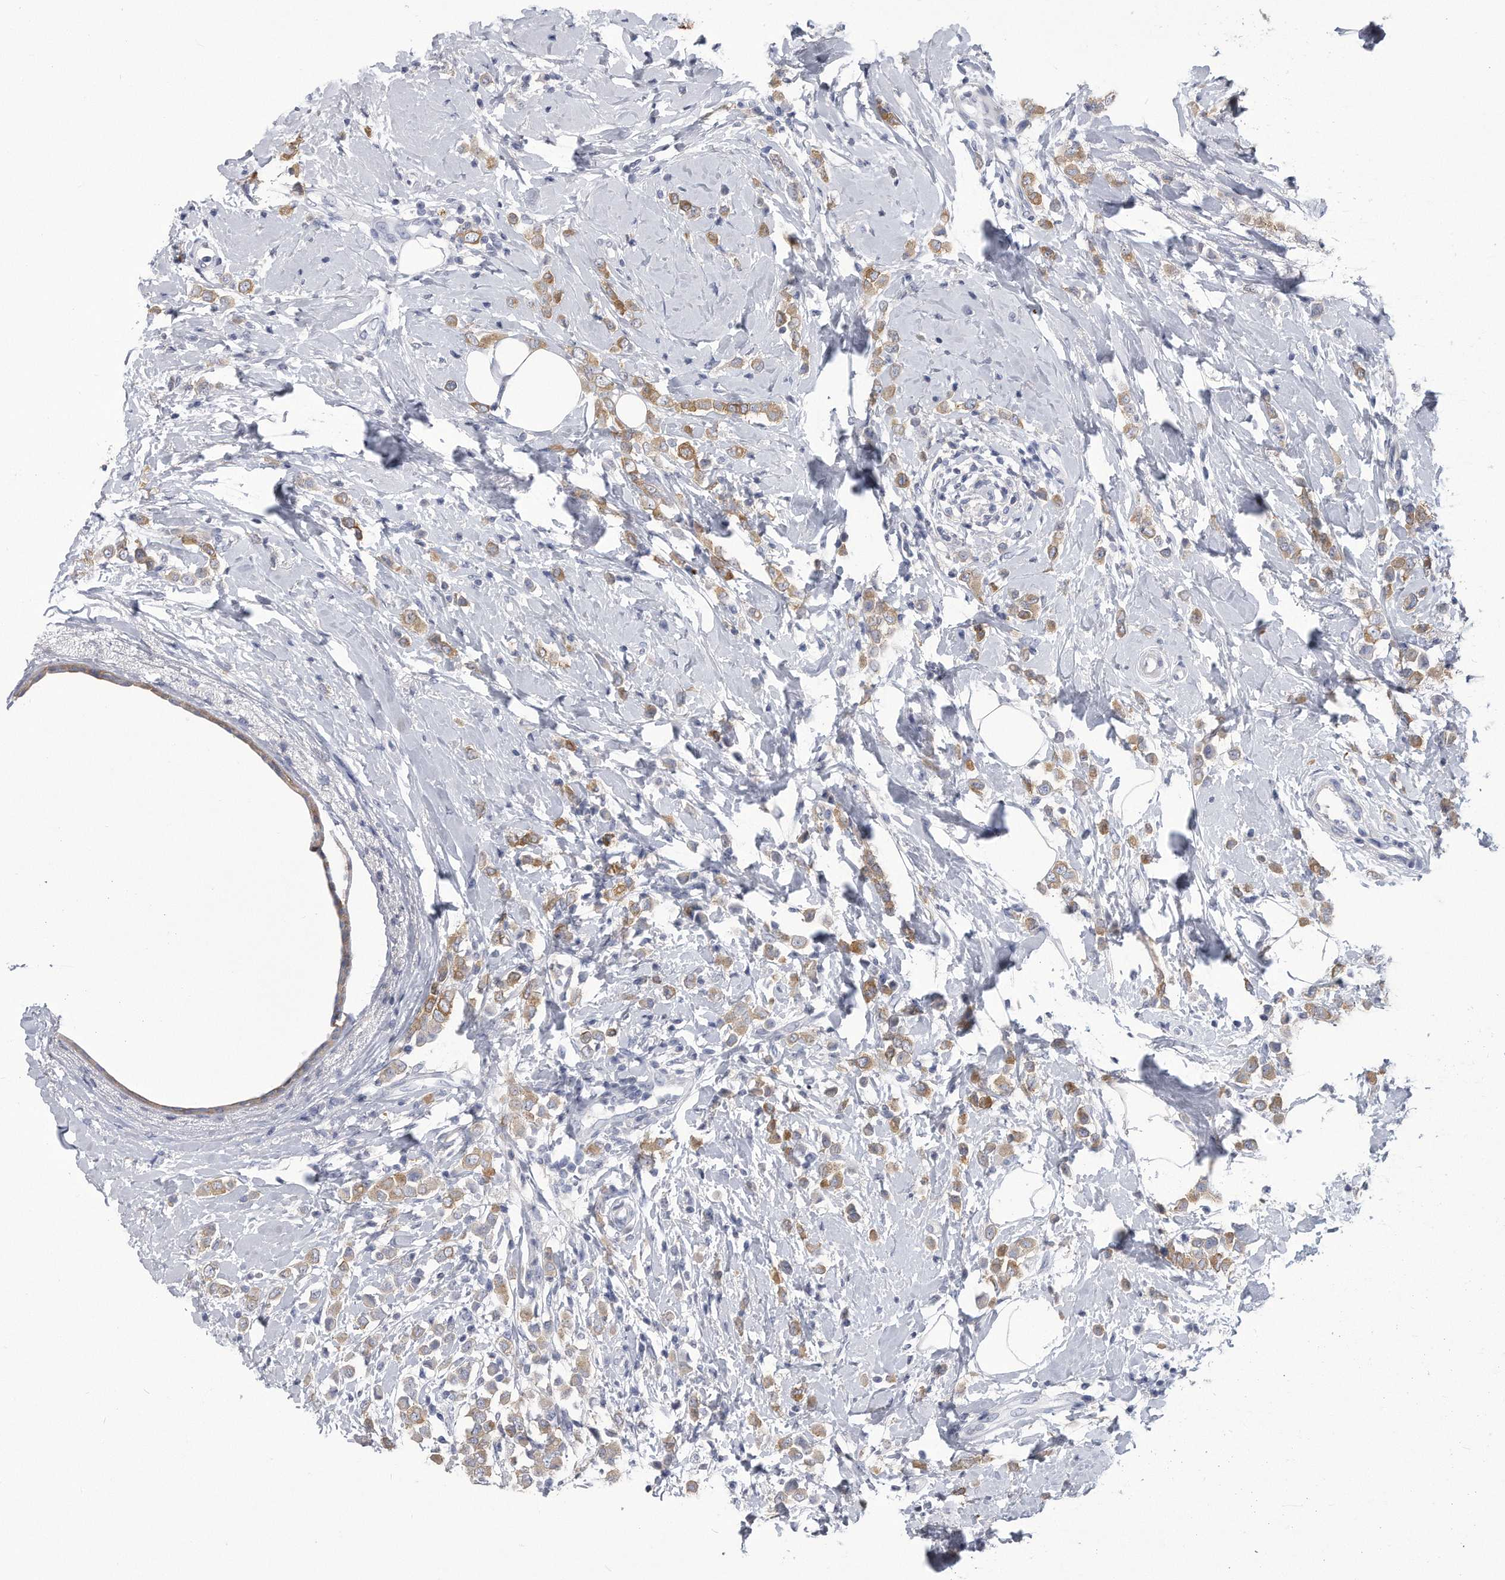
{"staining": {"intensity": "weak", "quantity": ">75%", "location": "cytoplasmic/membranous"}, "tissue": "breast cancer", "cell_type": "Tumor cells", "image_type": "cancer", "snomed": [{"axis": "morphology", "description": "Lobular carcinoma"}, {"axis": "topography", "description": "Breast"}], "caption": "An image showing weak cytoplasmic/membranous positivity in about >75% of tumor cells in breast lobular carcinoma, as visualized by brown immunohistochemical staining.", "gene": "PYGB", "patient": {"sex": "female", "age": 47}}